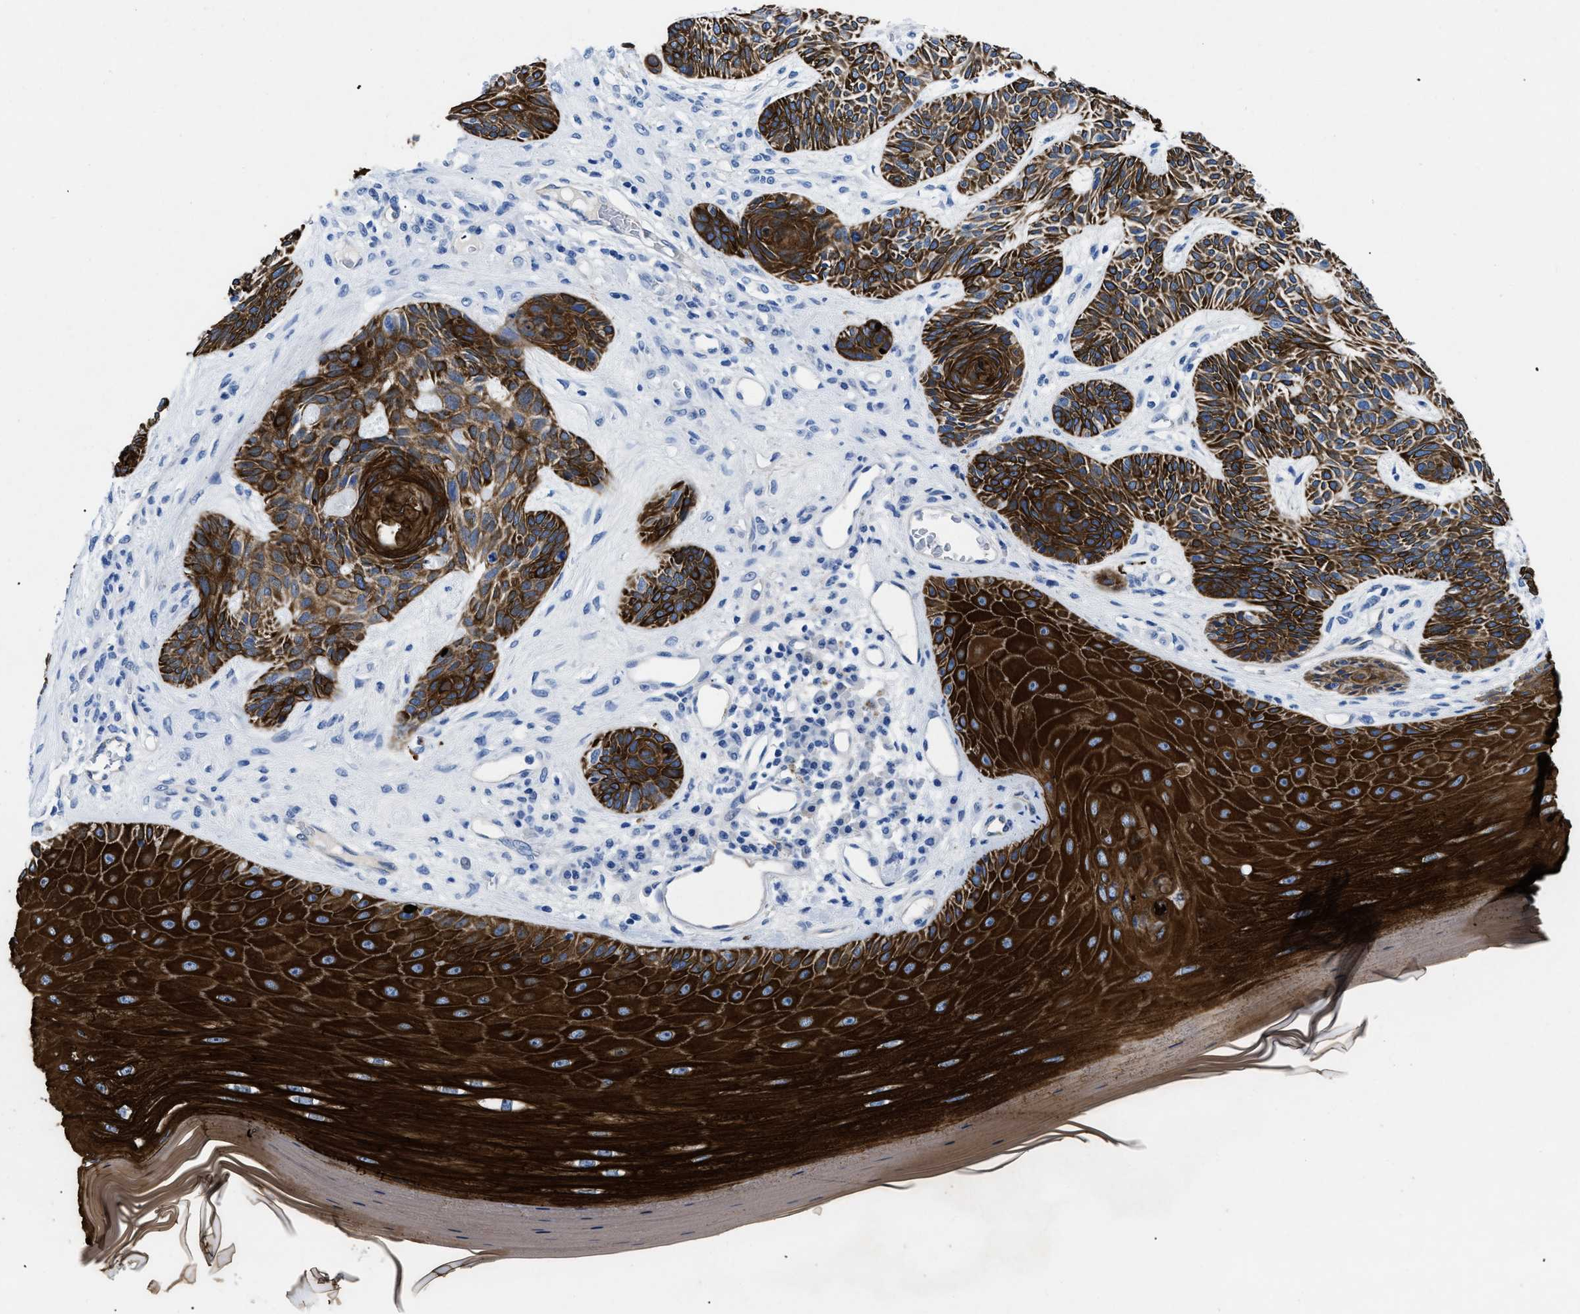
{"staining": {"intensity": "strong", "quantity": ">75%", "location": "cytoplasmic/membranous"}, "tissue": "skin cancer", "cell_type": "Tumor cells", "image_type": "cancer", "snomed": [{"axis": "morphology", "description": "Basal cell carcinoma"}, {"axis": "topography", "description": "Skin"}], "caption": "Brown immunohistochemical staining in human basal cell carcinoma (skin) shows strong cytoplasmic/membranous staining in about >75% of tumor cells.", "gene": "TMEM68", "patient": {"sex": "male", "age": 55}}